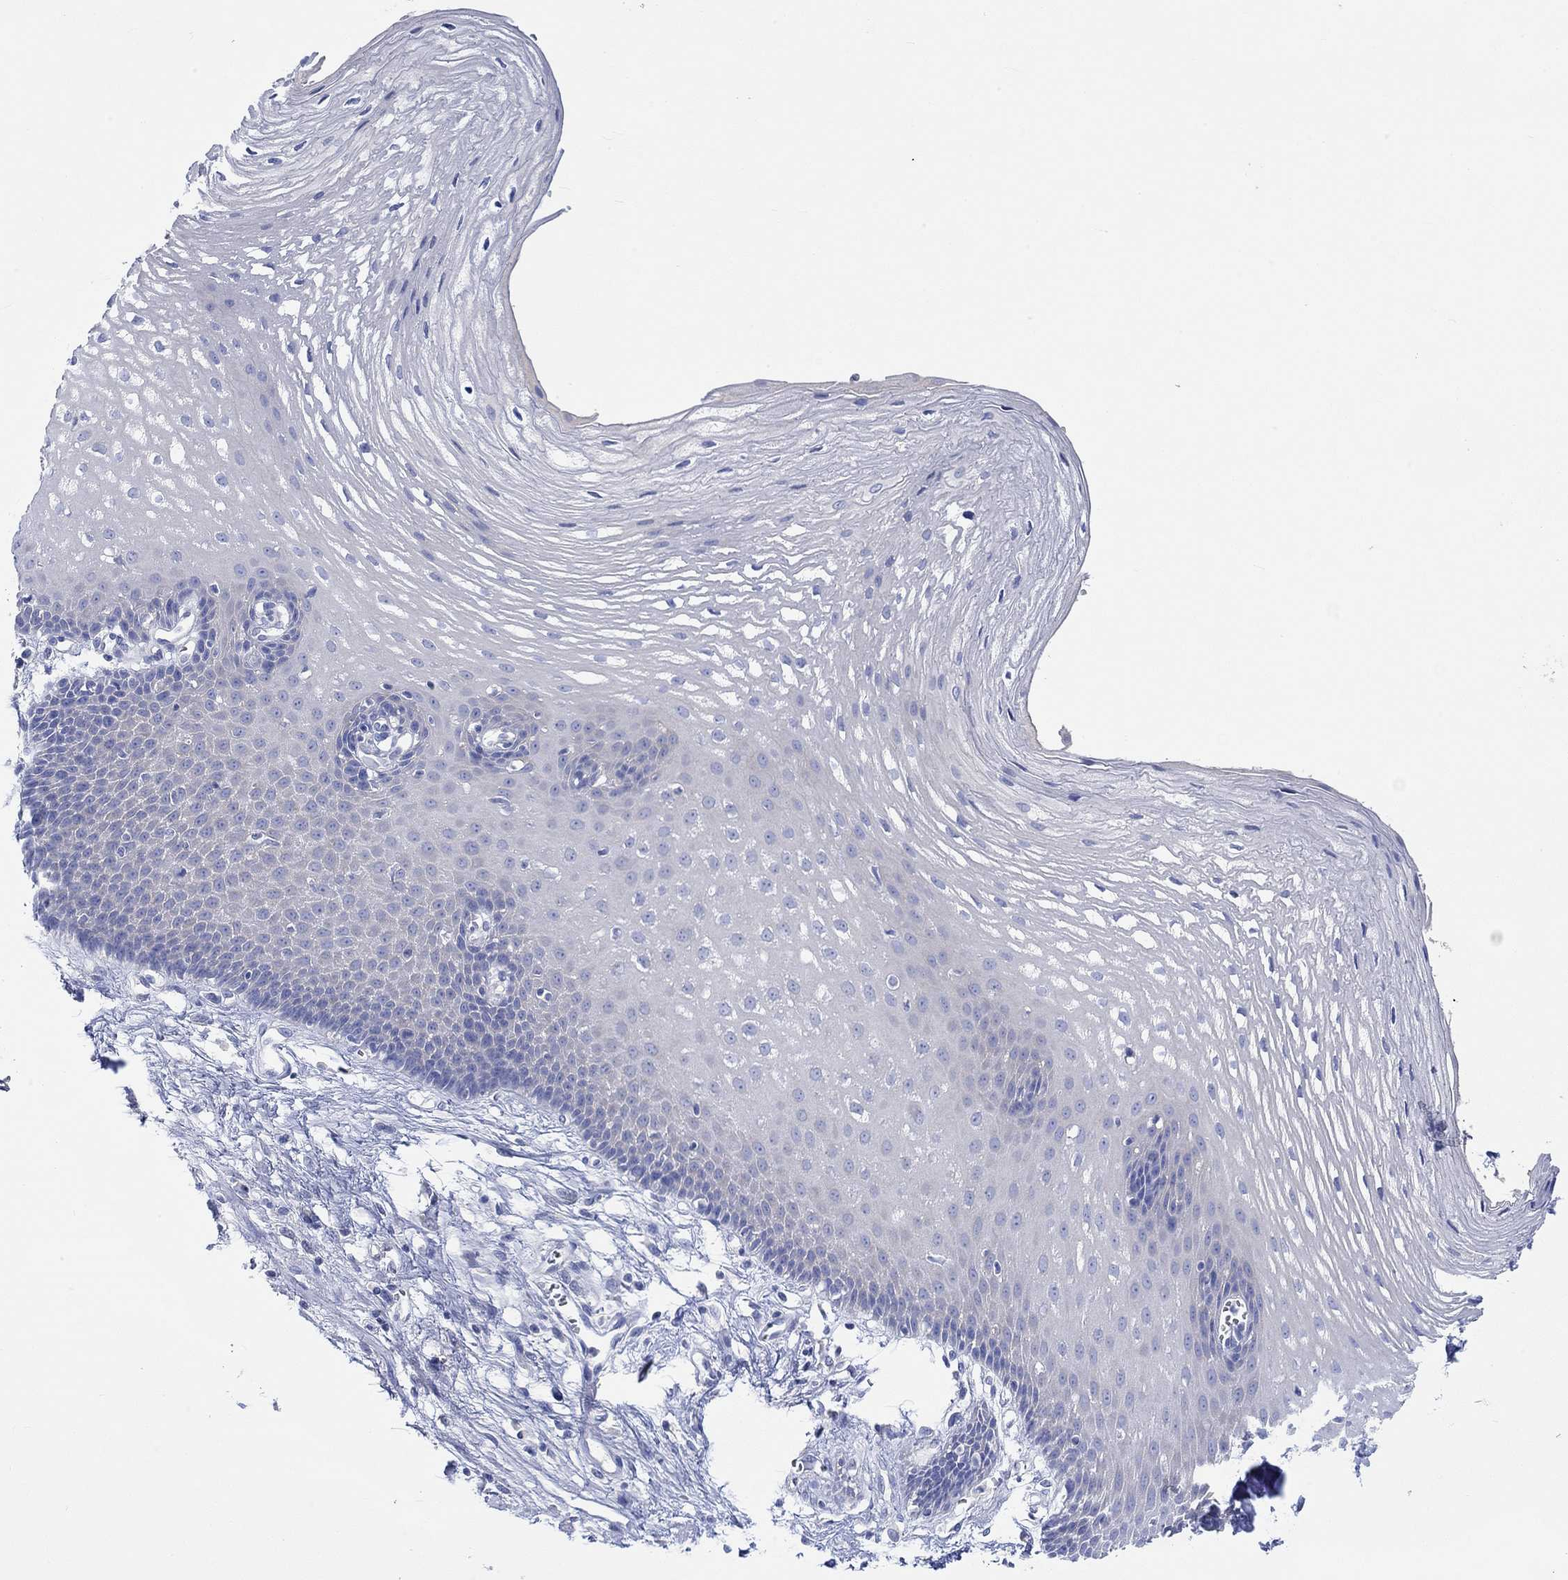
{"staining": {"intensity": "negative", "quantity": "none", "location": "none"}, "tissue": "esophagus", "cell_type": "Squamous epithelial cells", "image_type": "normal", "snomed": [{"axis": "morphology", "description": "Normal tissue, NOS"}, {"axis": "topography", "description": "Esophagus"}], "caption": "Immunohistochemical staining of benign esophagus displays no significant staining in squamous epithelial cells. (IHC, brightfield microscopy, high magnification).", "gene": "REEP6", "patient": {"sex": "male", "age": 72}}